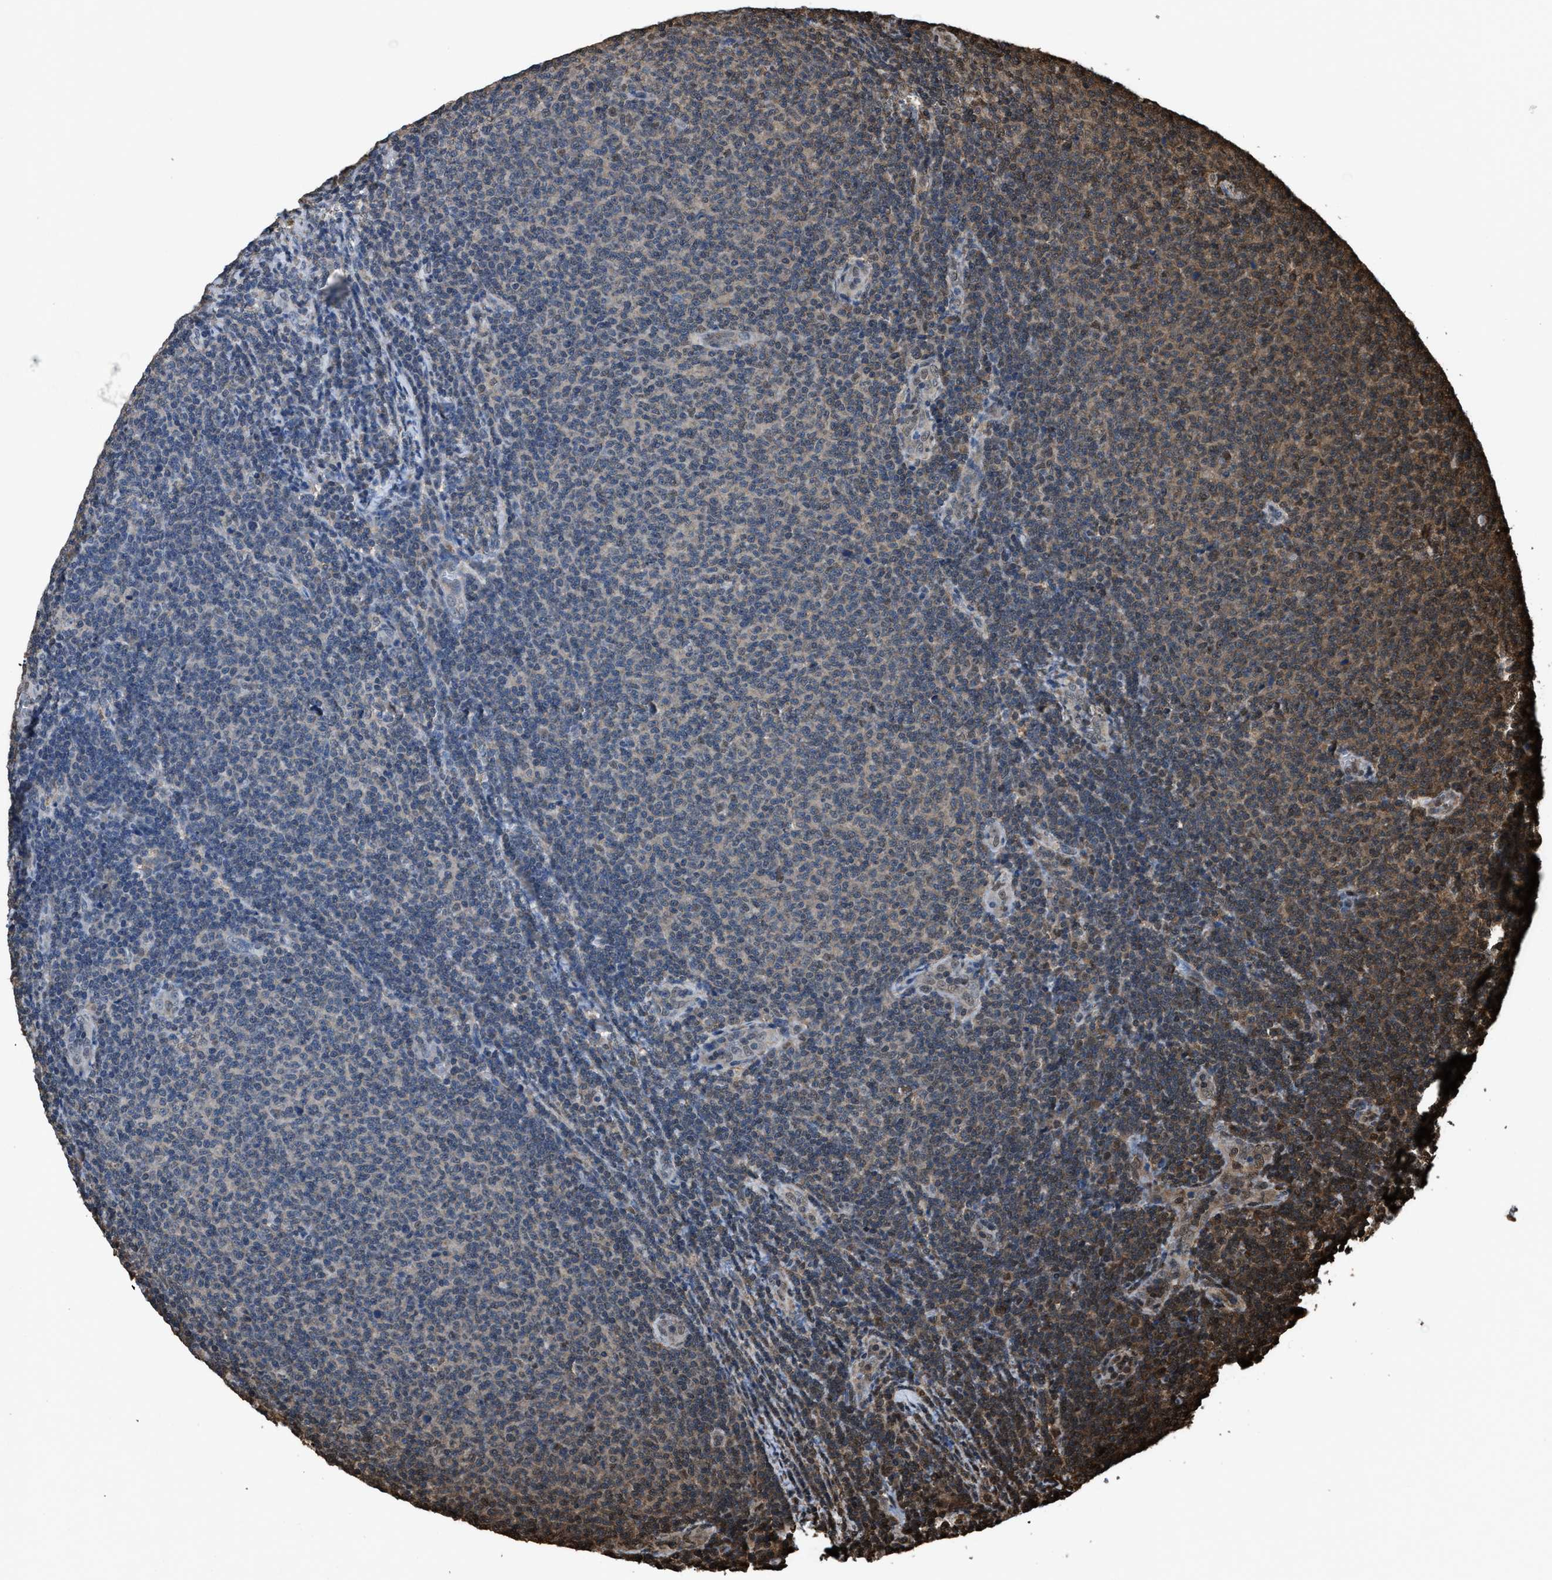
{"staining": {"intensity": "moderate", "quantity": "<25%", "location": "cytoplasmic/membranous"}, "tissue": "lymphoma", "cell_type": "Tumor cells", "image_type": "cancer", "snomed": [{"axis": "morphology", "description": "Malignant lymphoma, non-Hodgkin's type, Low grade"}, {"axis": "topography", "description": "Lymph node"}], "caption": "Immunohistochemistry micrograph of neoplastic tissue: human lymphoma stained using immunohistochemistry (IHC) exhibits low levels of moderate protein expression localized specifically in the cytoplasmic/membranous of tumor cells, appearing as a cytoplasmic/membranous brown color.", "gene": "FNTA", "patient": {"sex": "male", "age": 66}}